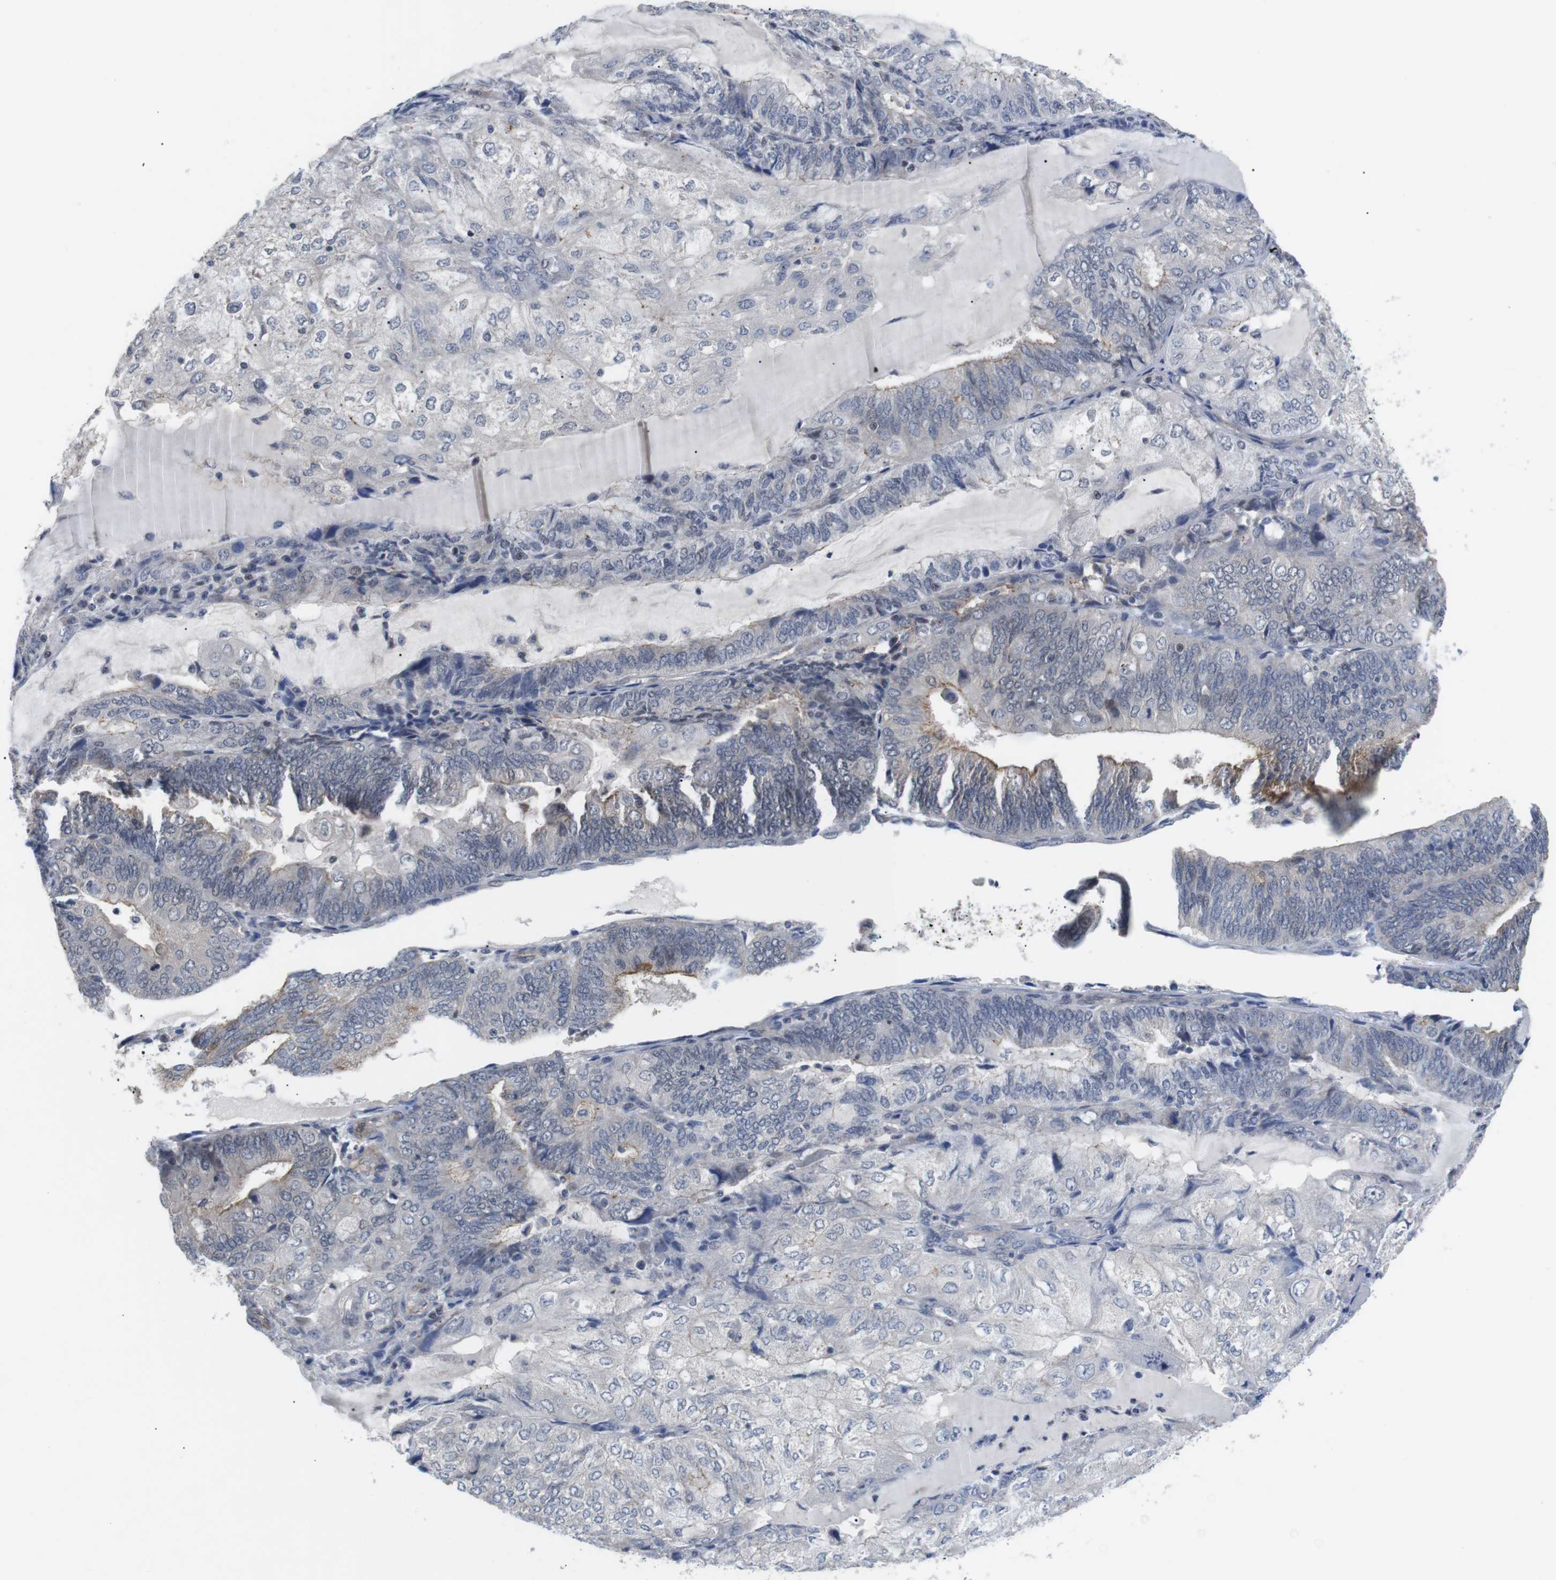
{"staining": {"intensity": "moderate", "quantity": "<25%", "location": "cytoplasmic/membranous"}, "tissue": "endometrial cancer", "cell_type": "Tumor cells", "image_type": "cancer", "snomed": [{"axis": "morphology", "description": "Adenocarcinoma, NOS"}, {"axis": "topography", "description": "Endometrium"}], "caption": "IHC photomicrograph of endometrial adenocarcinoma stained for a protein (brown), which reveals low levels of moderate cytoplasmic/membranous expression in approximately <25% of tumor cells.", "gene": "NECTIN1", "patient": {"sex": "female", "age": 81}}